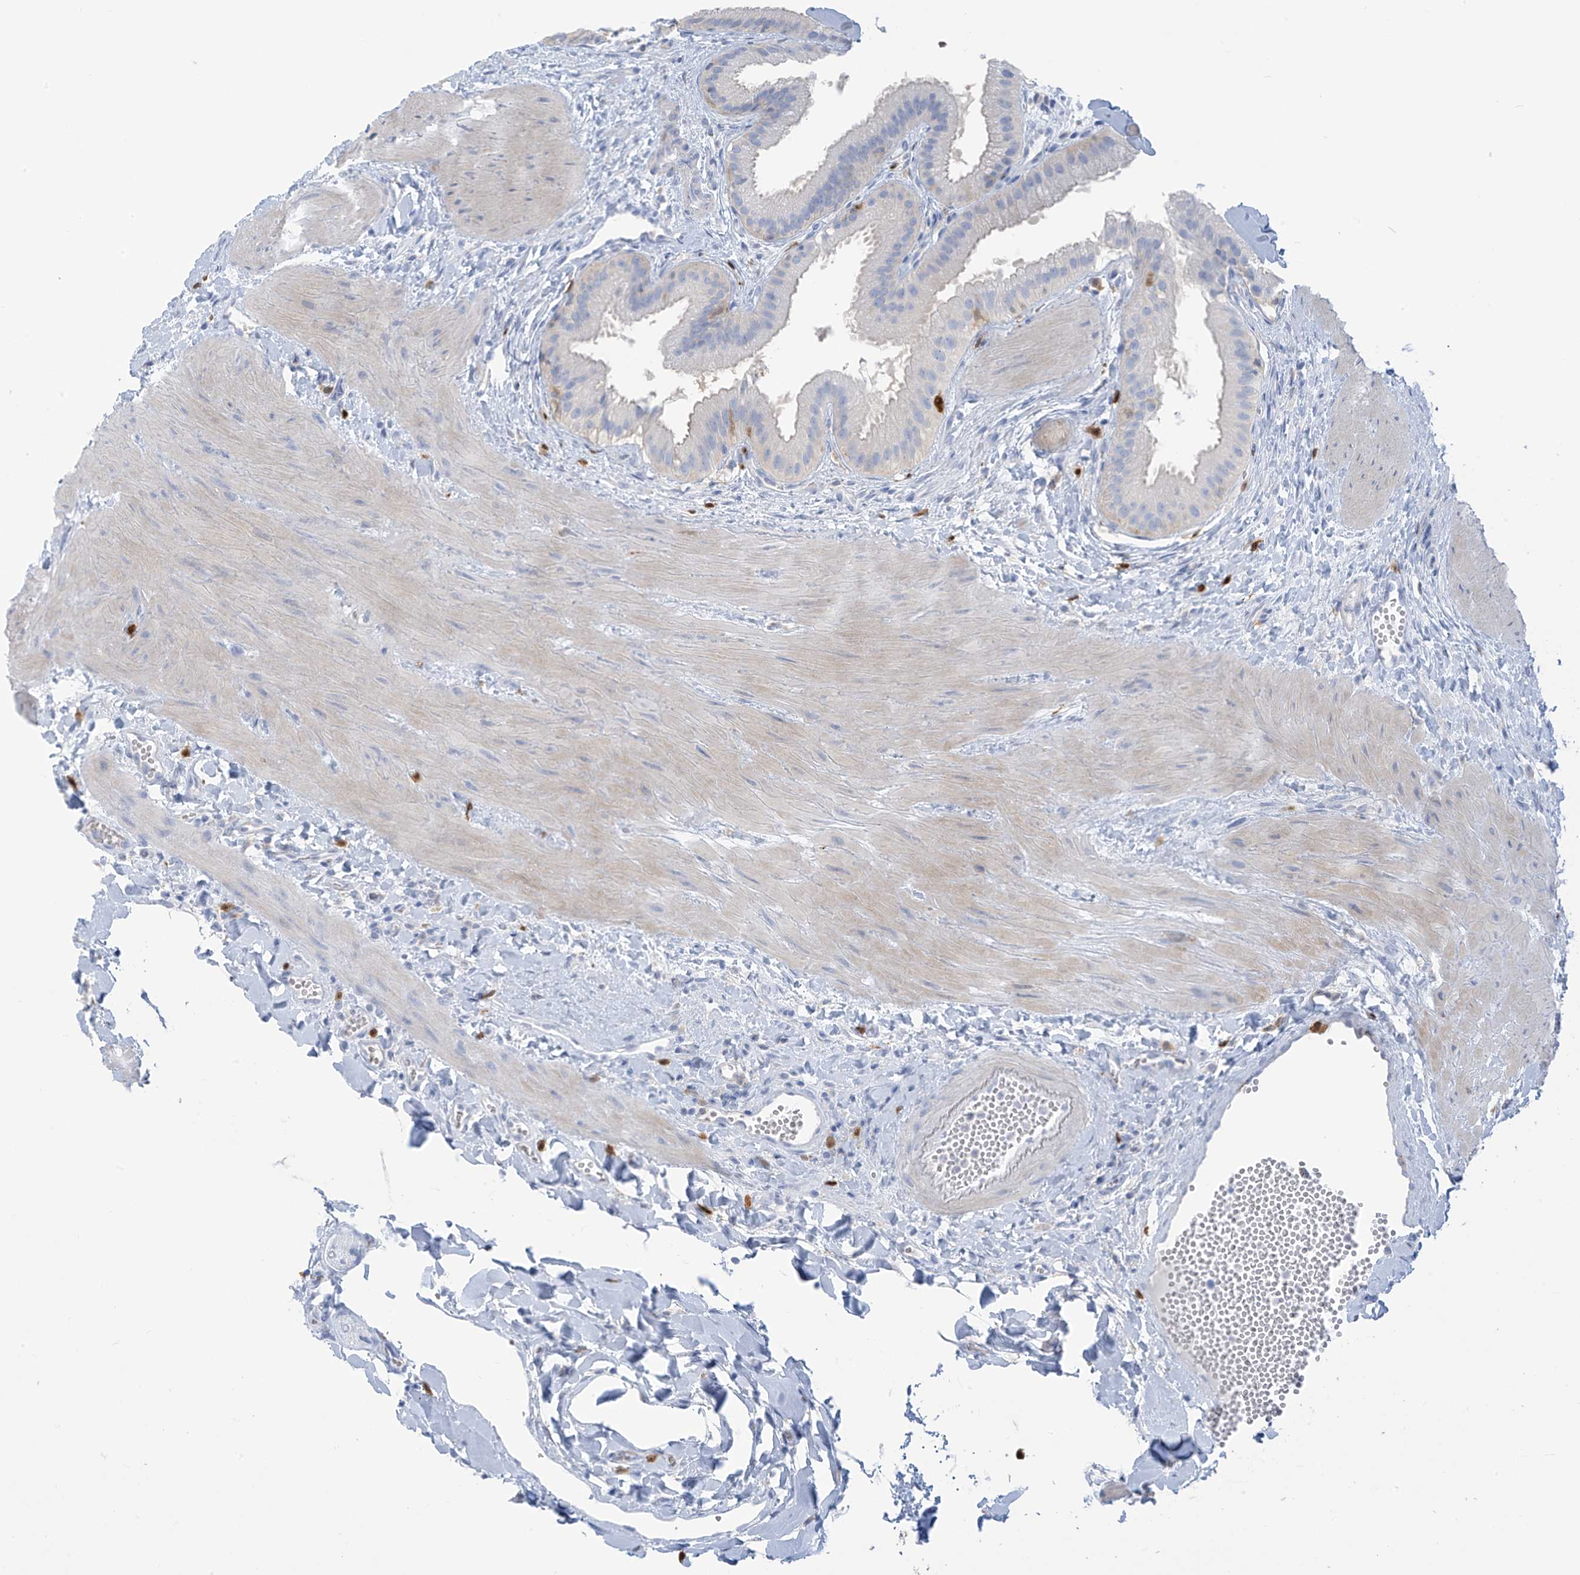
{"staining": {"intensity": "negative", "quantity": "none", "location": "none"}, "tissue": "gallbladder", "cell_type": "Glandular cells", "image_type": "normal", "snomed": [{"axis": "morphology", "description": "Normal tissue, NOS"}, {"axis": "topography", "description": "Gallbladder"}], "caption": "Glandular cells are negative for brown protein staining in normal gallbladder. The staining was performed using DAB (3,3'-diaminobenzidine) to visualize the protein expression in brown, while the nuclei were stained in blue with hematoxylin (Magnification: 20x).", "gene": "TRMT2B", "patient": {"sex": "male", "age": 55}}